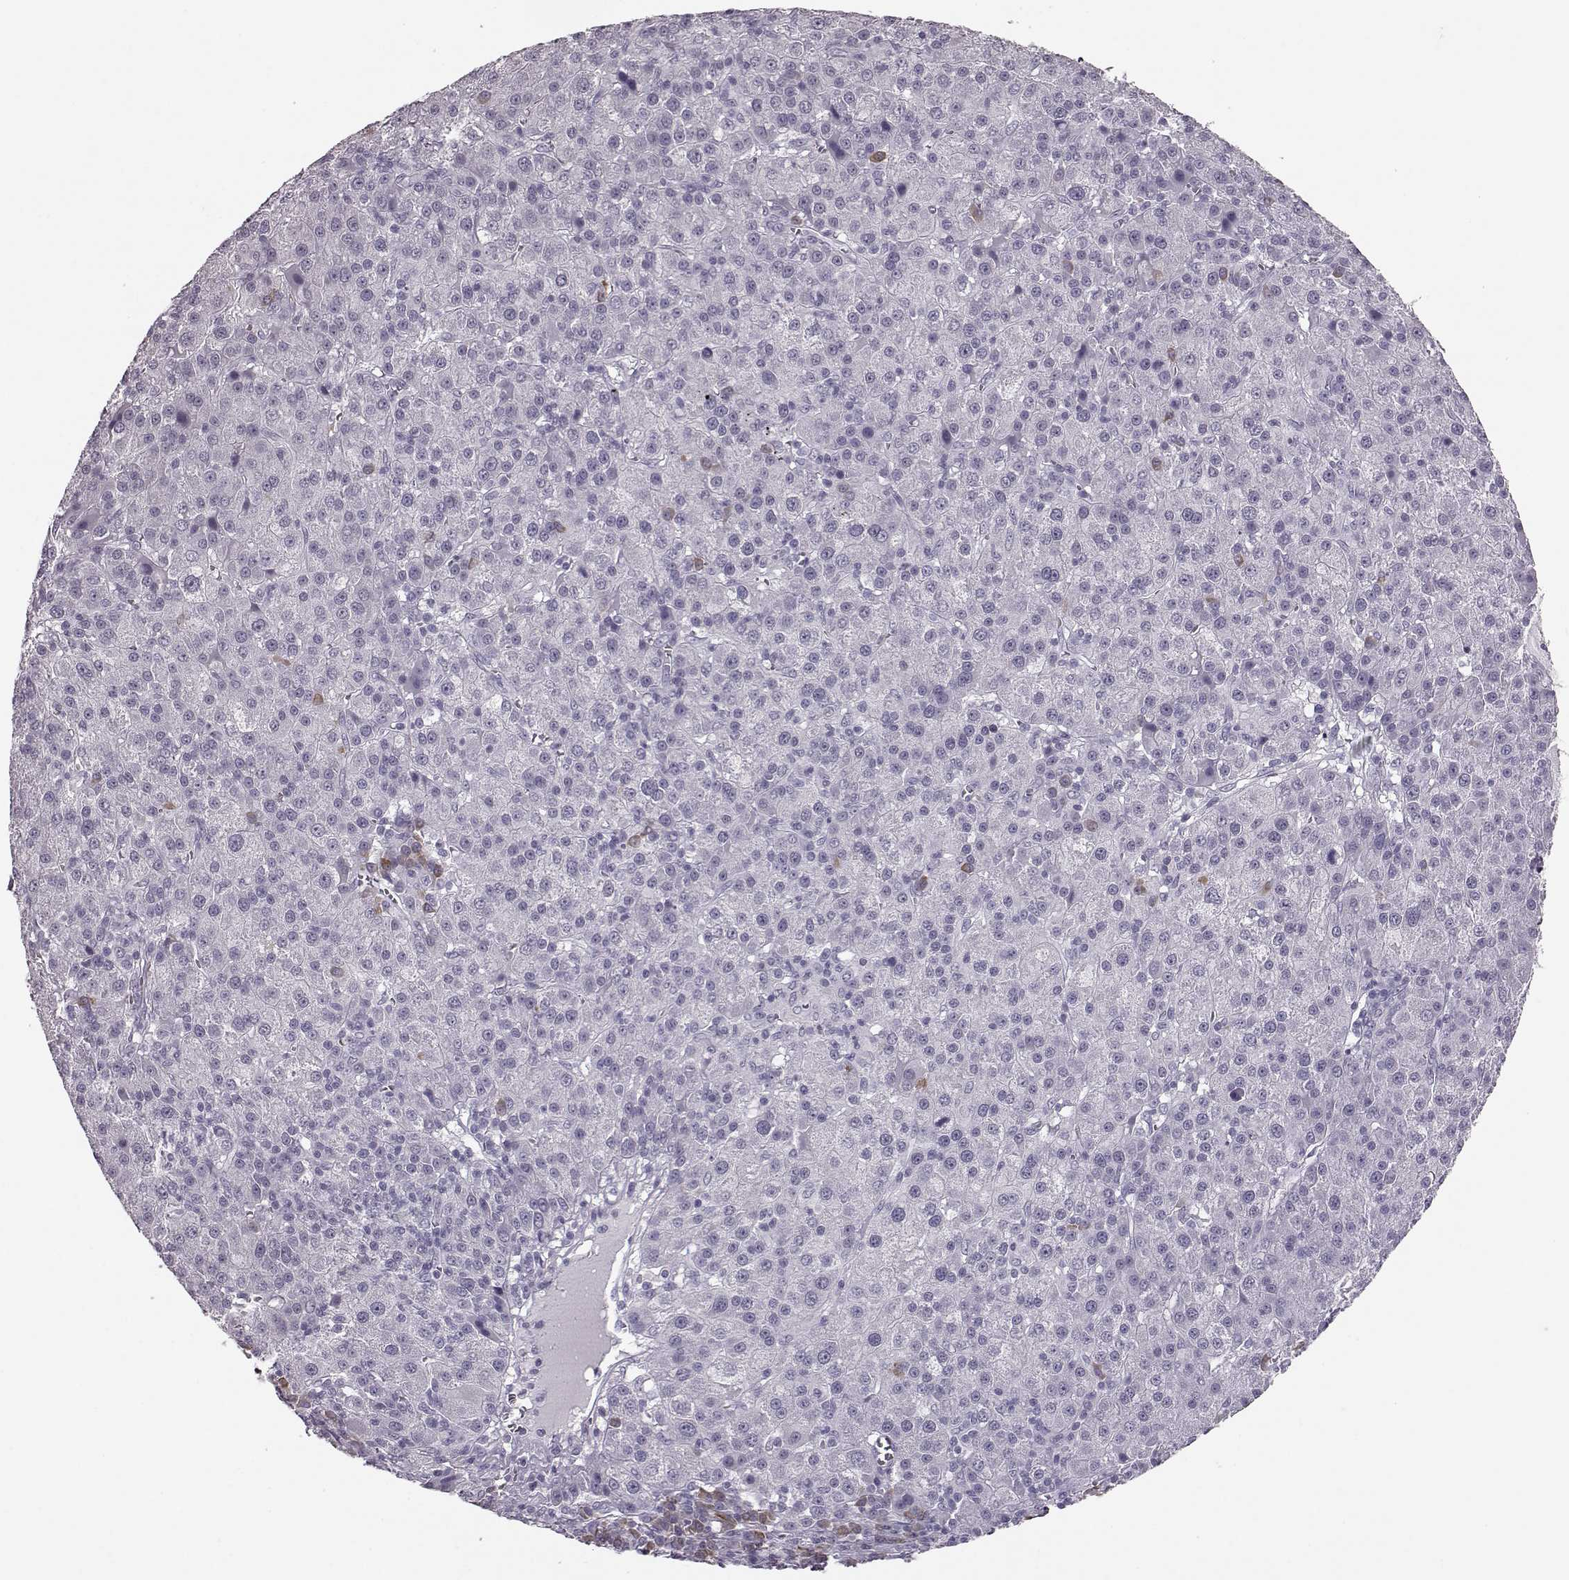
{"staining": {"intensity": "negative", "quantity": "none", "location": "none"}, "tissue": "liver cancer", "cell_type": "Tumor cells", "image_type": "cancer", "snomed": [{"axis": "morphology", "description": "Carcinoma, Hepatocellular, NOS"}, {"axis": "topography", "description": "Liver"}], "caption": "Histopathology image shows no significant protein positivity in tumor cells of liver hepatocellular carcinoma.", "gene": "JSRP1", "patient": {"sex": "female", "age": 60}}